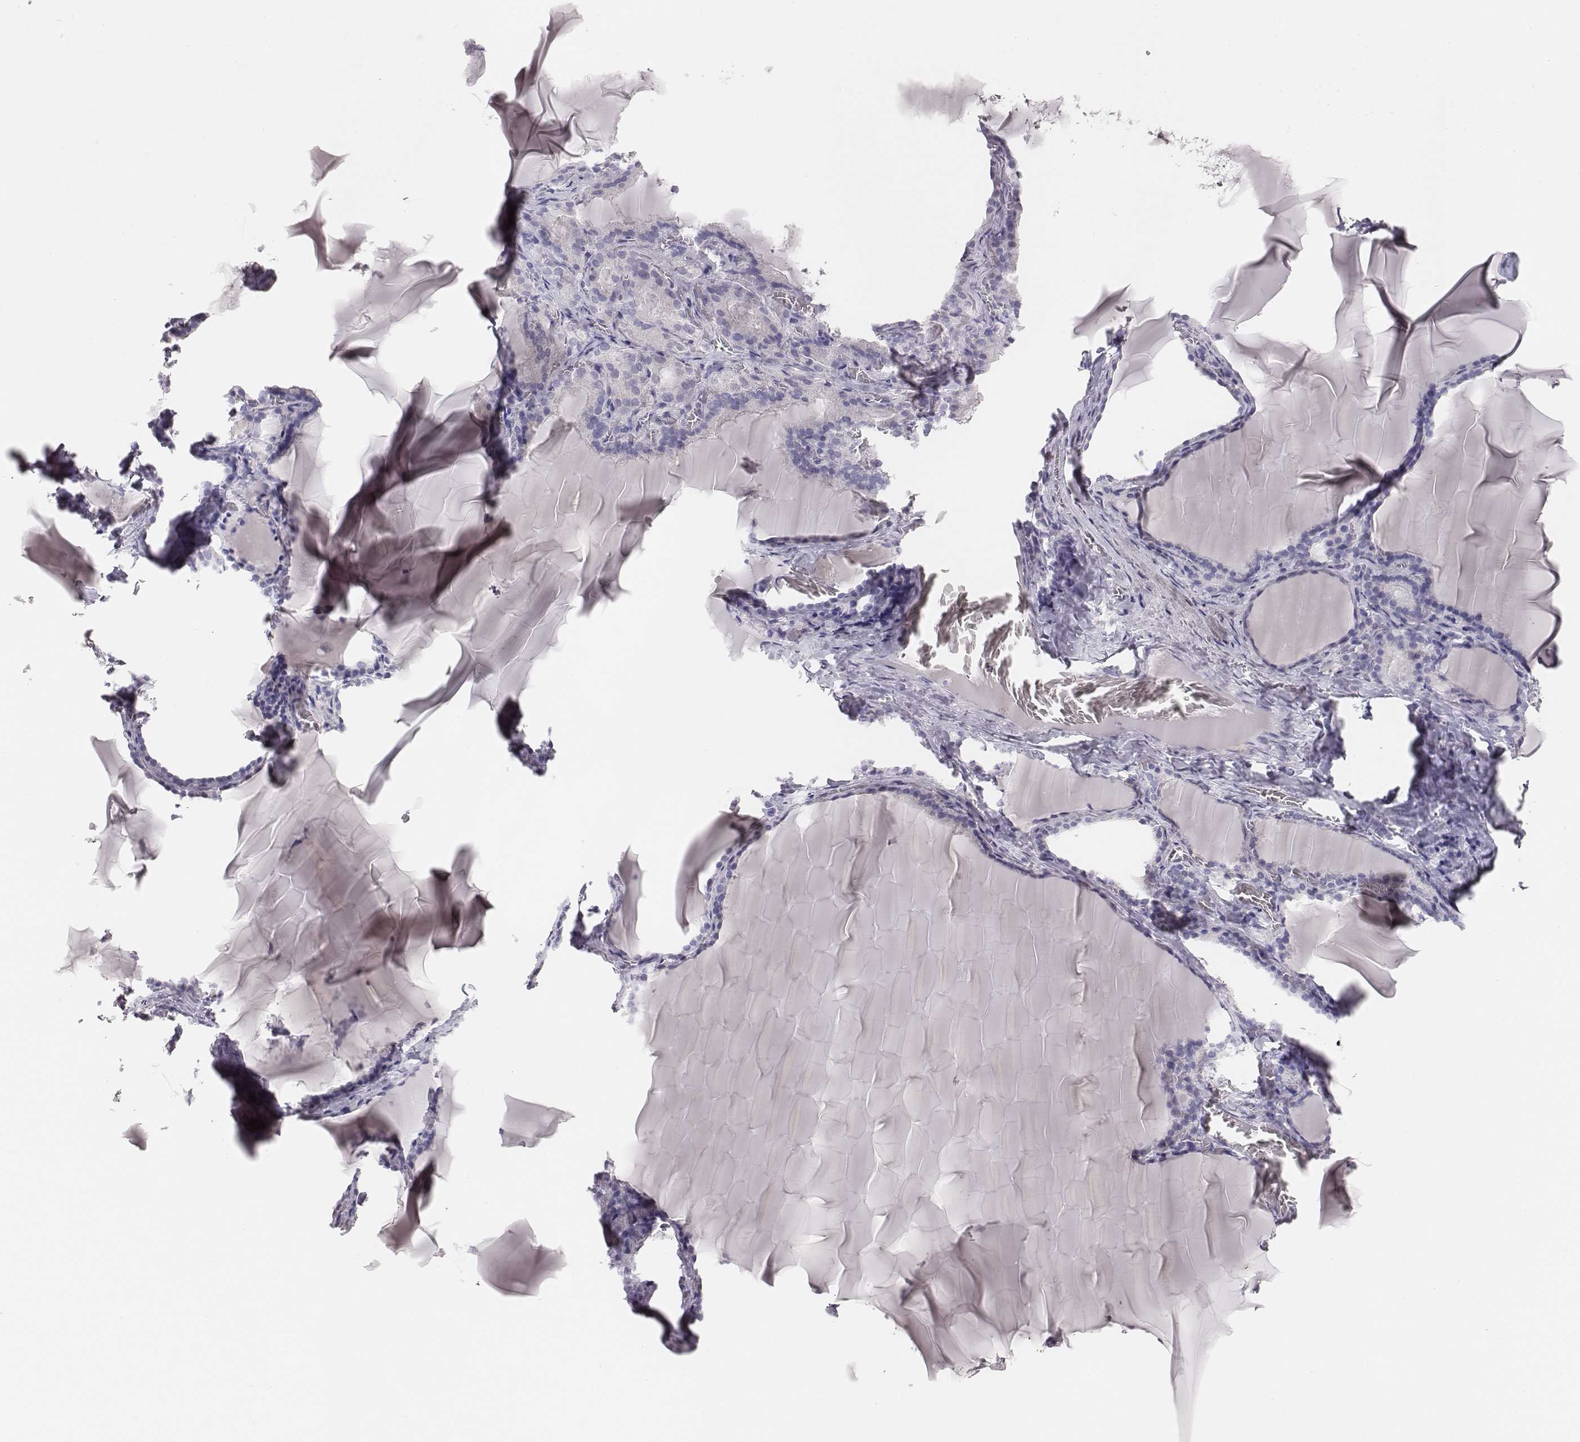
{"staining": {"intensity": "negative", "quantity": "none", "location": "none"}, "tissue": "thyroid gland", "cell_type": "Glandular cells", "image_type": "normal", "snomed": [{"axis": "morphology", "description": "Normal tissue, NOS"}, {"axis": "morphology", "description": "Hyperplasia, NOS"}, {"axis": "topography", "description": "Thyroid gland"}], "caption": "Immunohistochemistry photomicrograph of normal thyroid gland: thyroid gland stained with DAB (3,3'-diaminobenzidine) shows no significant protein positivity in glandular cells. (DAB IHC with hematoxylin counter stain).", "gene": "MYH6", "patient": {"sex": "female", "age": 27}}